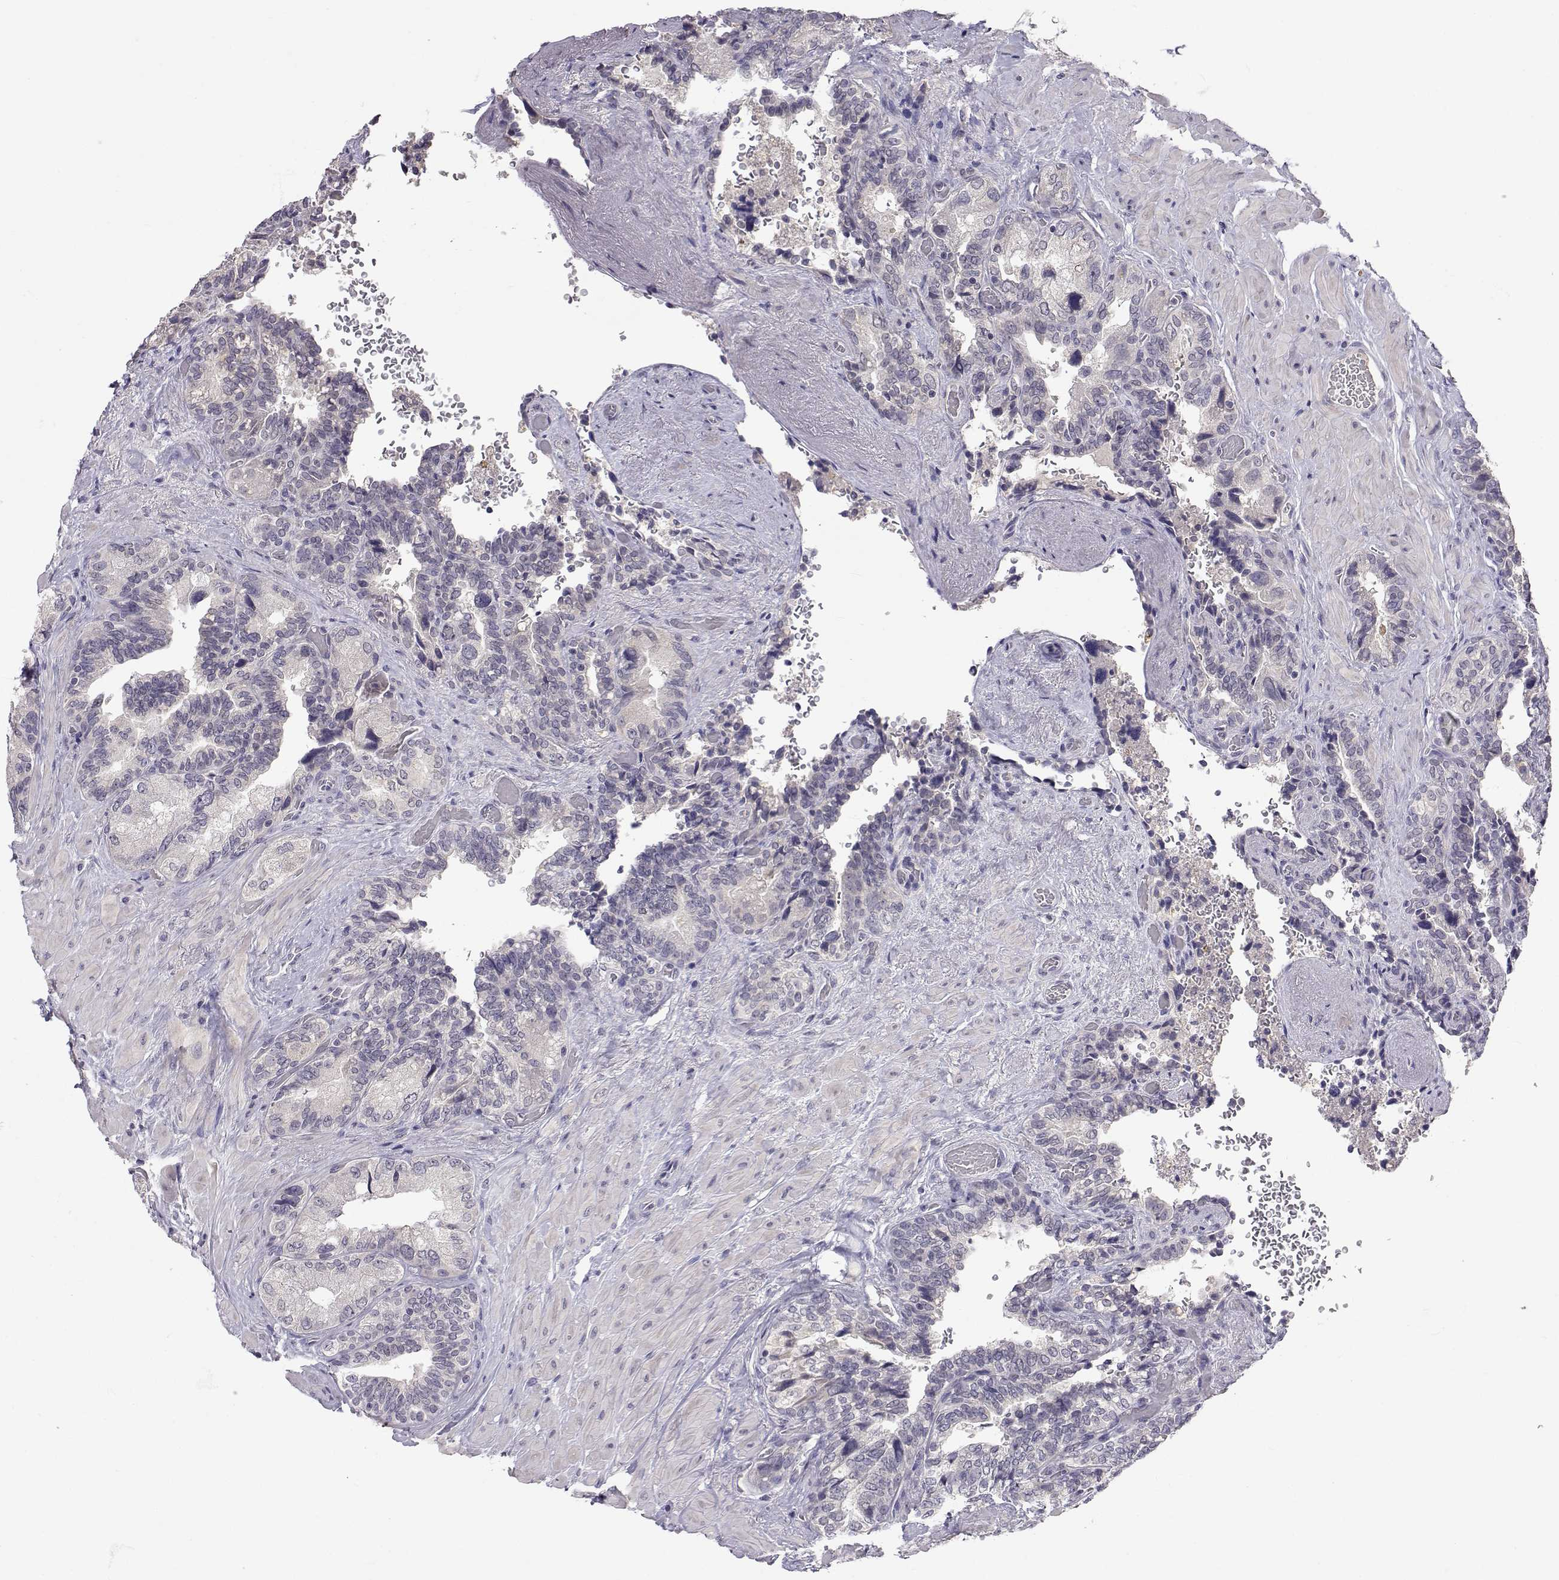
{"staining": {"intensity": "negative", "quantity": "none", "location": "none"}, "tissue": "seminal vesicle", "cell_type": "Glandular cells", "image_type": "normal", "snomed": [{"axis": "morphology", "description": "Normal tissue, NOS"}, {"axis": "topography", "description": "Seminal veicle"}], "caption": "A photomicrograph of seminal vesicle stained for a protein demonstrates no brown staining in glandular cells. (Immunohistochemistry, brightfield microscopy, high magnification).", "gene": "SLC6A3", "patient": {"sex": "male", "age": 69}}